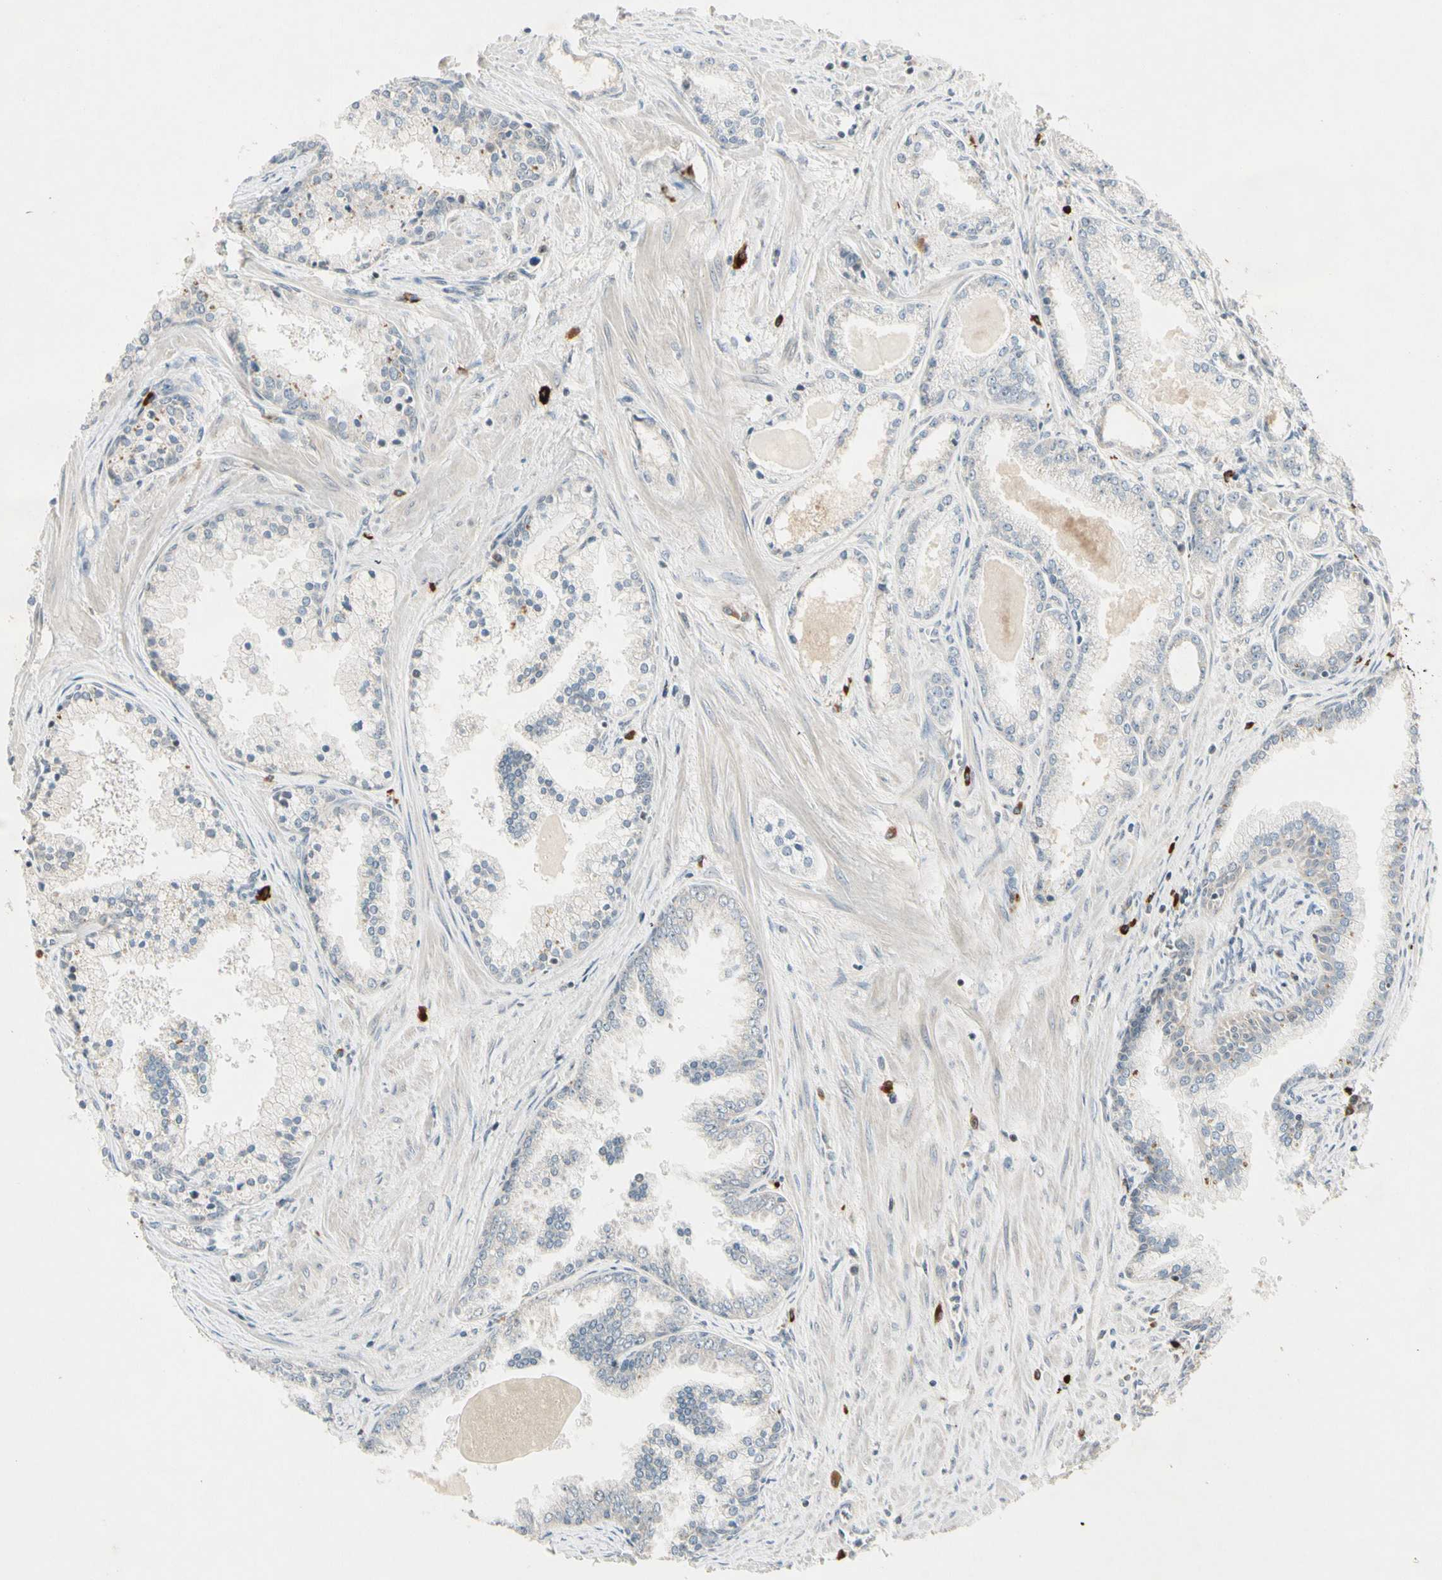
{"staining": {"intensity": "negative", "quantity": "none", "location": "none"}, "tissue": "prostate cancer", "cell_type": "Tumor cells", "image_type": "cancer", "snomed": [{"axis": "morphology", "description": "Adenocarcinoma, High grade"}, {"axis": "topography", "description": "Prostate"}], "caption": "A micrograph of human prostate high-grade adenocarcinoma is negative for staining in tumor cells.", "gene": "ICAM5", "patient": {"sex": "male", "age": 61}}